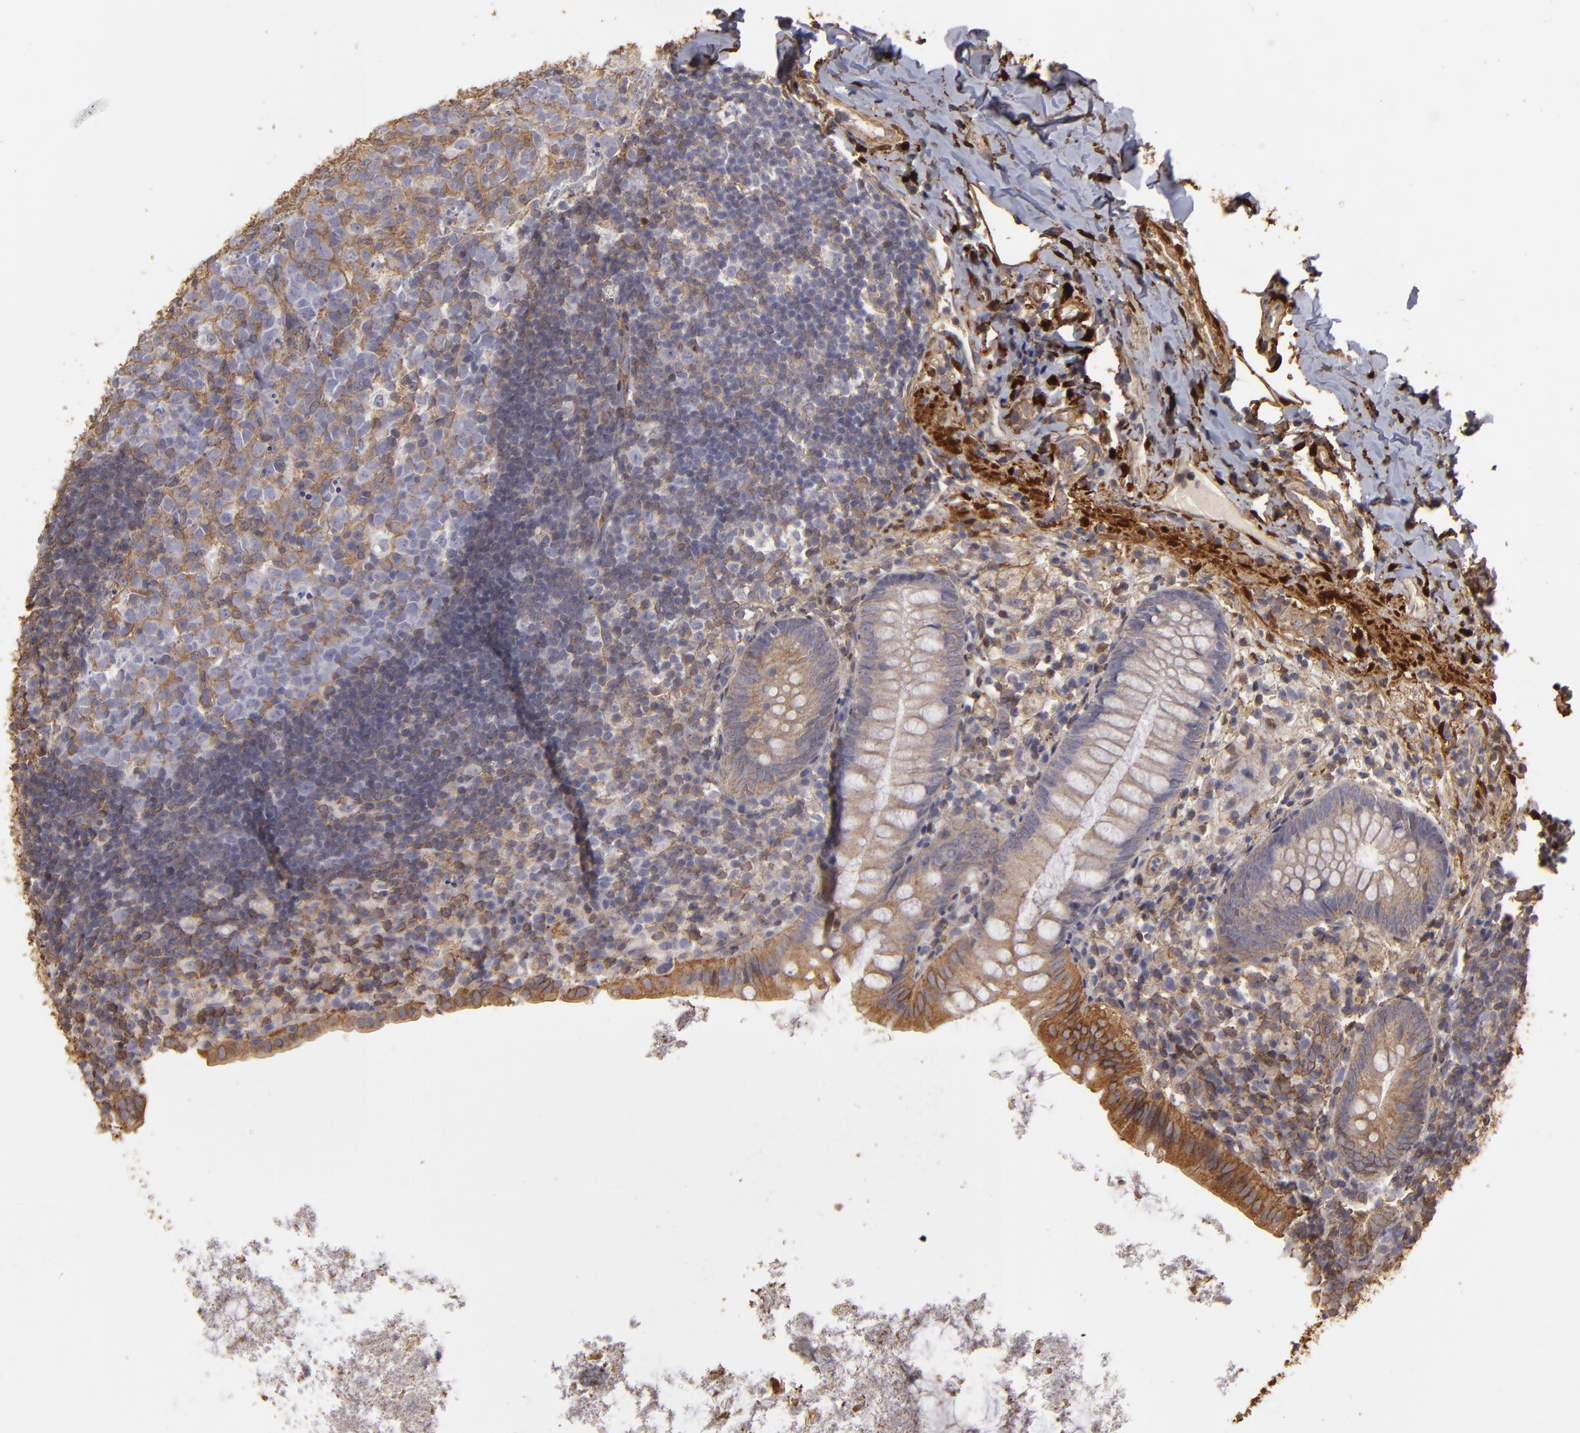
{"staining": {"intensity": "weak", "quantity": "25%-75%", "location": "cytoplasmic/membranous"}, "tissue": "appendix", "cell_type": "Glandular cells", "image_type": "normal", "snomed": [{"axis": "morphology", "description": "Normal tissue, NOS"}, {"axis": "topography", "description": "Appendix"}], "caption": "DAB immunohistochemical staining of unremarkable appendix exhibits weak cytoplasmic/membranous protein positivity in about 25%-75% of glandular cells. The staining was performed using DAB, with brown indicating positive protein expression. Nuclei are stained blue with hematoxylin.", "gene": "HSPB6", "patient": {"sex": "female", "age": 9}}